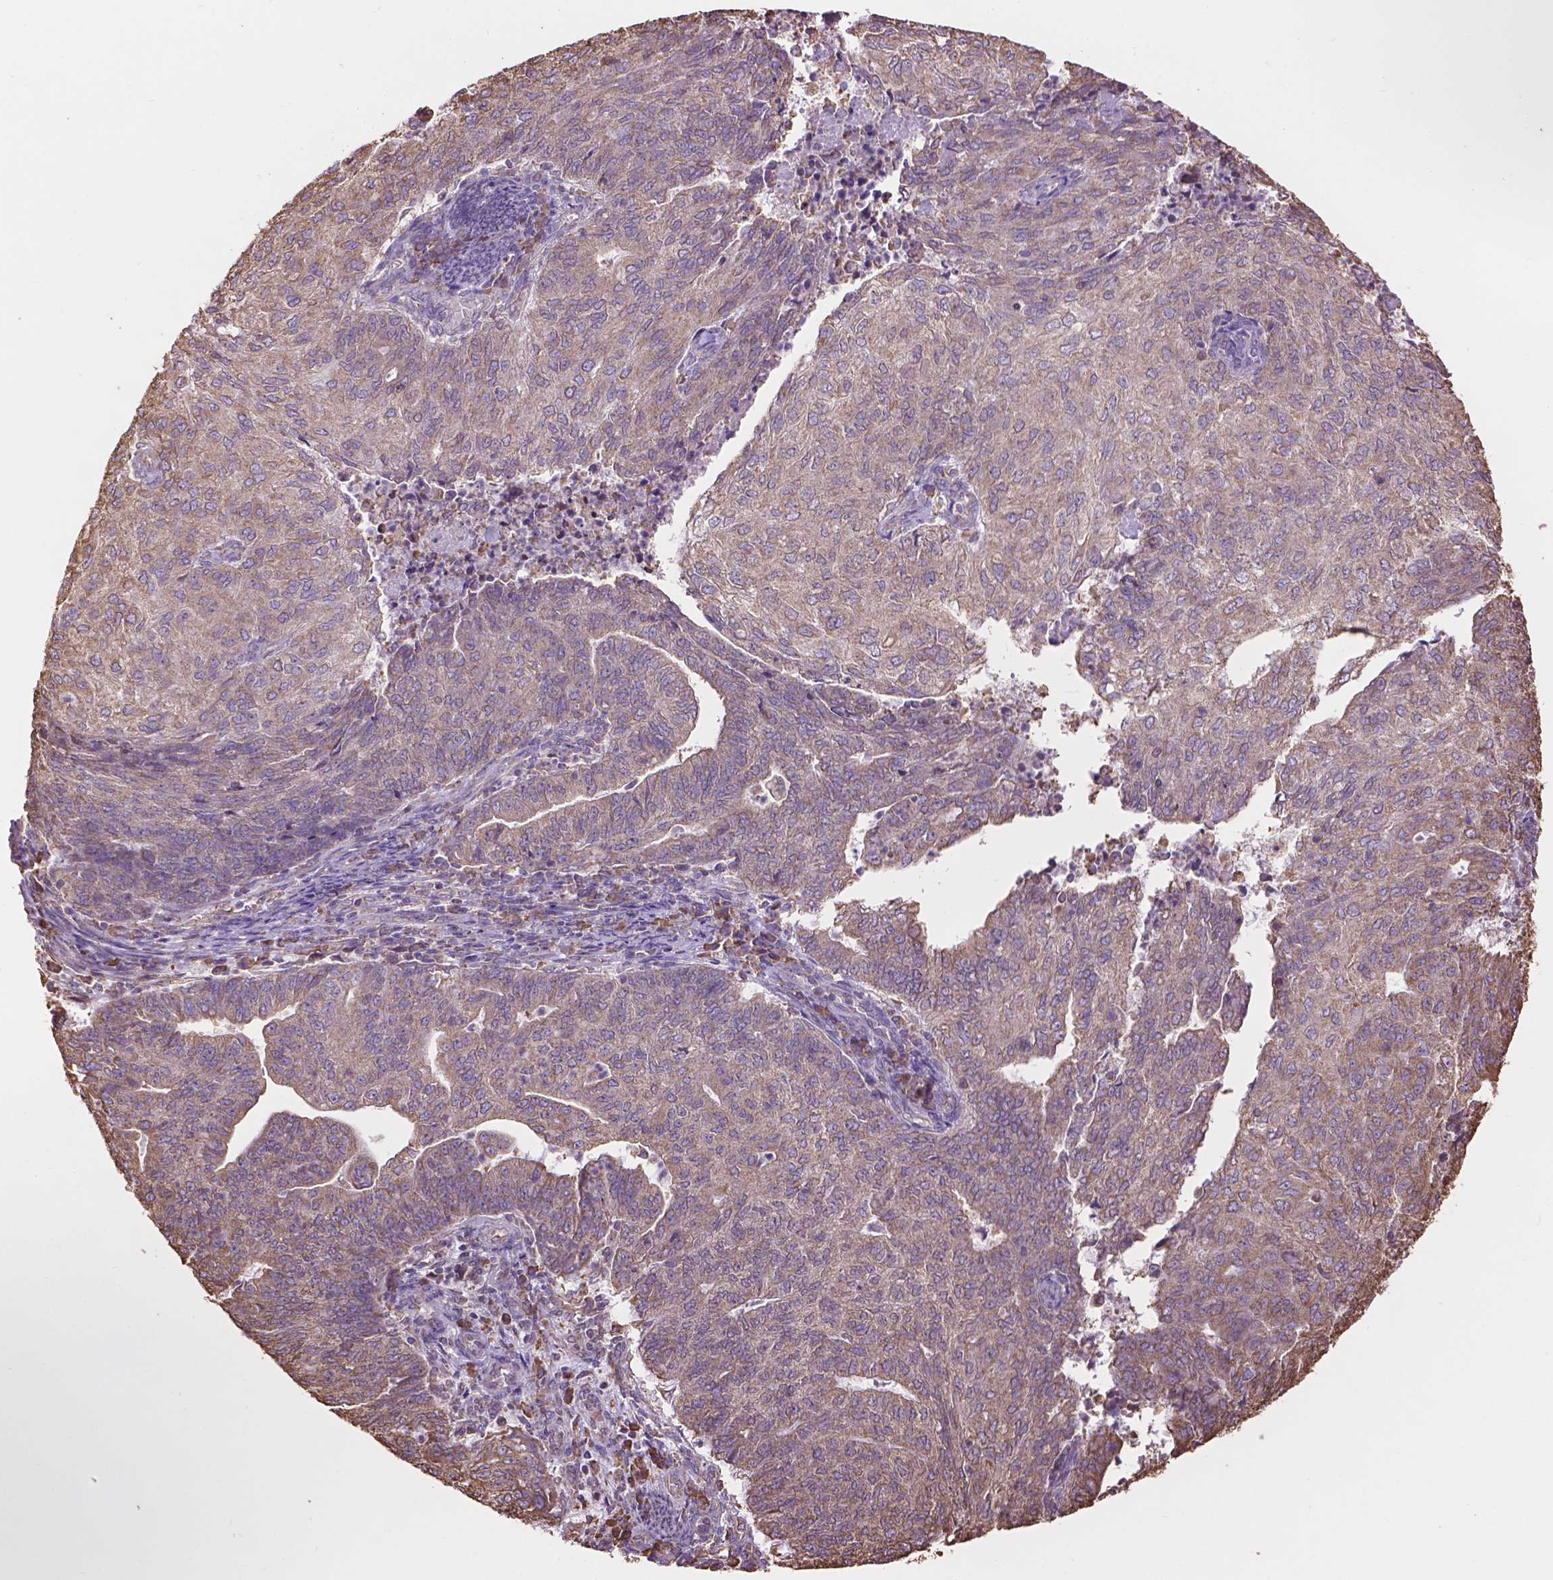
{"staining": {"intensity": "weak", "quantity": "<25%", "location": "cytoplasmic/membranous"}, "tissue": "endometrial cancer", "cell_type": "Tumor cells", "image_type": "cancer", "snomed": [{"axis": "morphology", "description": "Adenocarcinoma, NOS"}, {"axis": "topography", "description": "Endometrium"}], "caption": "Immunohistochemistry (IHC) photomicrograph of human adenocarcinoma (endometrial) stained for a protein (brown), which exhibits no expression in tumor cells.", "gene": "PPP2R5E", "patient": {"sex": "female", "age": 82}}